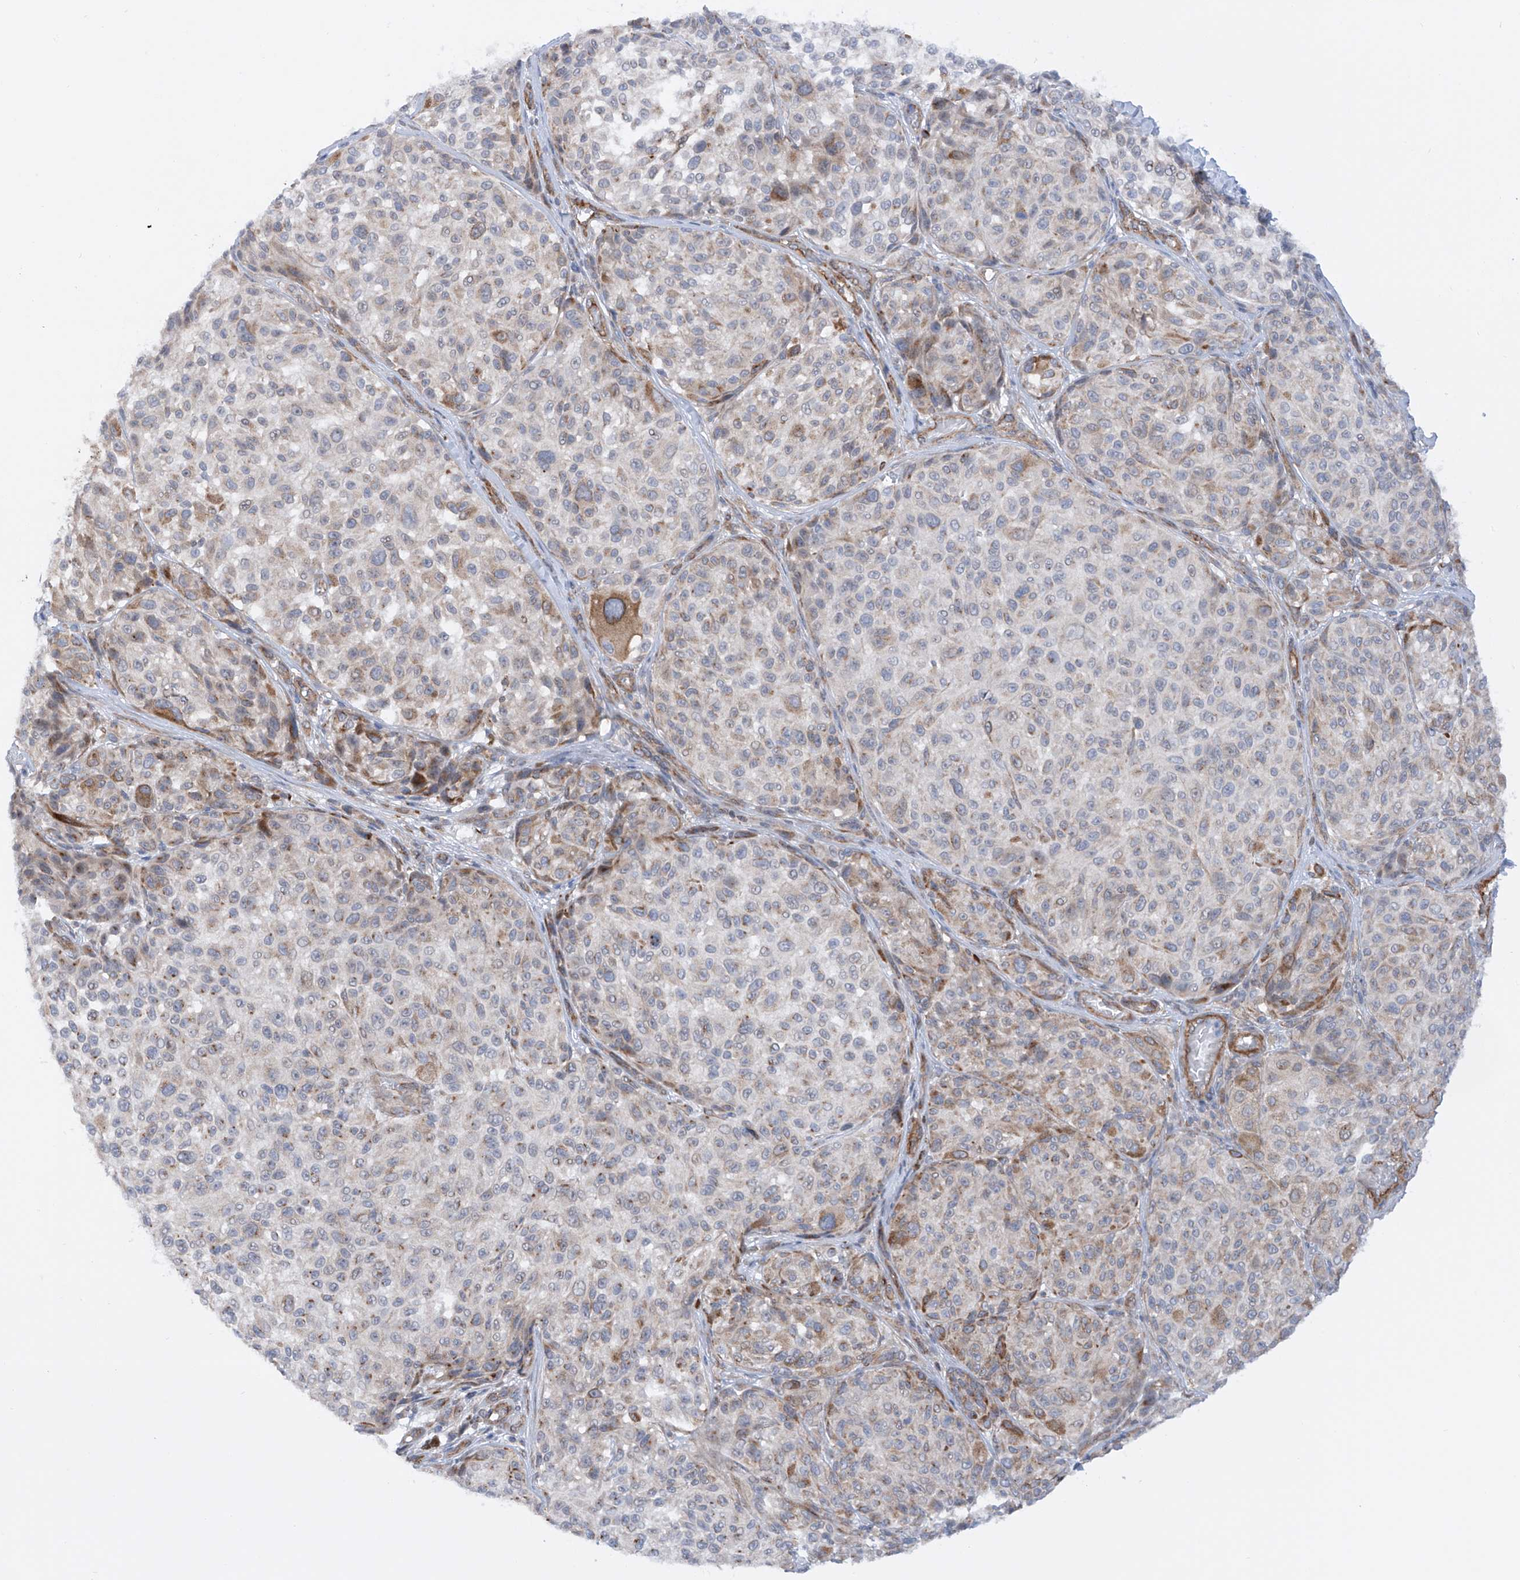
{"staining": {"intensity": "moderate", "quantity": "<25%", "location": "cytoplasmic/membranous"}, "tissue": "melanoma", "cell_type": "Tumor cells", "image_type": "cancer", "snomed": [{"axis": "morphology", "description": "Malignant melanoma, NOS"}, {"axis": "topography", "description": "Skin"}], "caption": "Immunohistochemical staining of human melanoma exhibits low levels of moderate cytoplasmic/membranous protein positivity in about <25% of tumor cells. (IHC, brightfield microscopy, high magnification).", "gene": "ZNF490", "patient": {"sex": "male", "age": 83}}